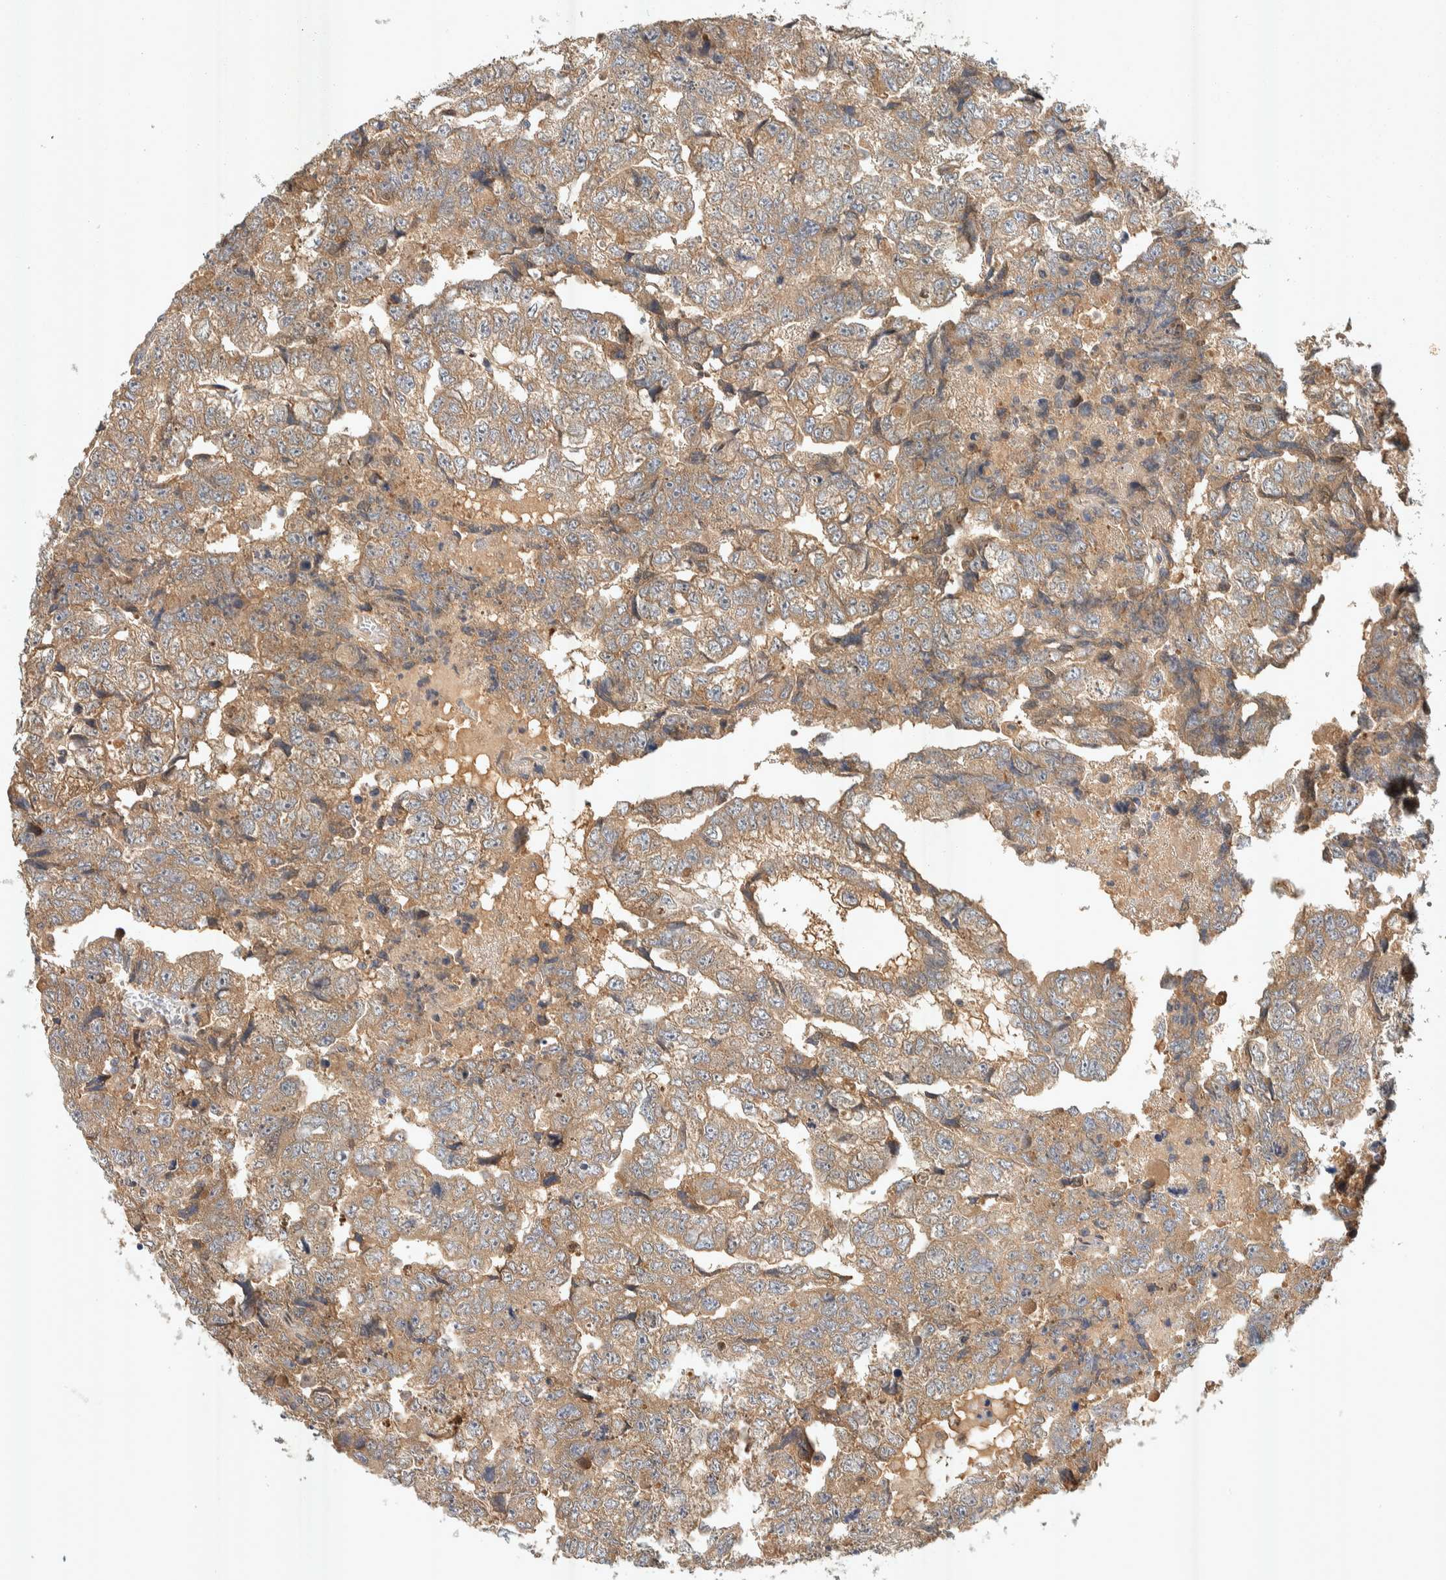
{"staining": {"intensity": "moderate", "quantity": ">75%", "location": "cytoplasmic/membranous"}, "tissue": "testis cancer", "cell_type": "Tumor cells", "image_type": "cancer", "snomed": [{"axis": "morphology", "description": "Carcinoma, Embryonal, NOS"}, {"axis": "topography", "description": "Testis"}], "caption": "About >75% of tumor cells in human testis embryonal carcinoma demonstrate moderate cytoplasmic/membranous protein staining as visualized by brown immunohistochemical staining.", "gene": "PXK", "patient": {"sex": "male", "age": 36}}